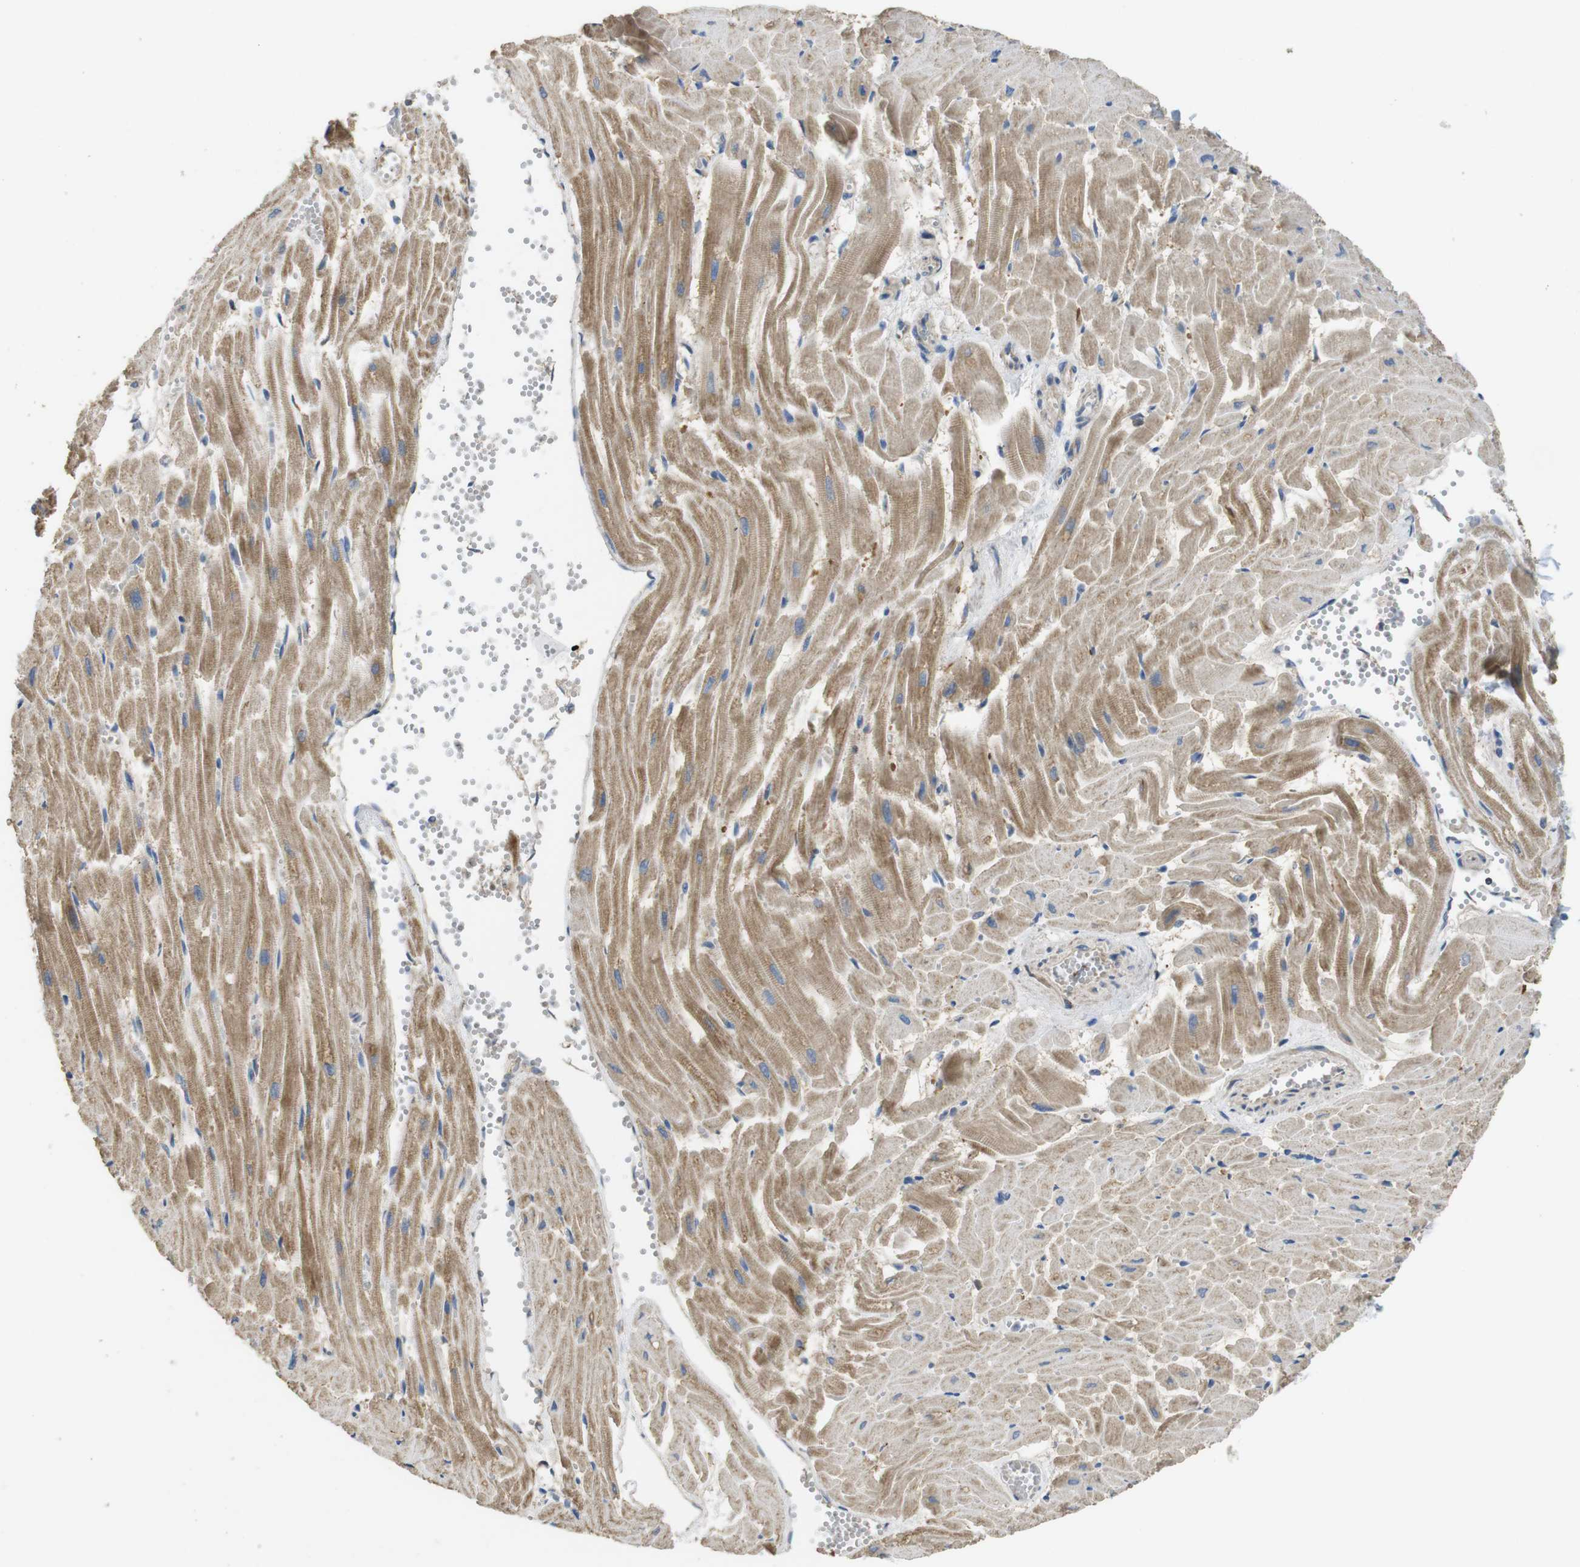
{"staining": {"intensity": "moderate", "quantity": ">75%", "location": "cytoplasmic/membranous"}, "tissue": "heart muscle", "cell_type": "Cardiomyocytes", "image_type": "normal", "snomed": [{"axis": "morphology", "description": "Normal tissue, NOS"}, {"axis": "topography", "description": "Heart"}], "caption": "Heart muscle stained for a protein (brown) shows moderate cytoplasmic/membranous positive expression in approximately >75% of cardiomyocytes.", "gene": "CALHM2", "patient": {"sex": "female", "age": 19}}